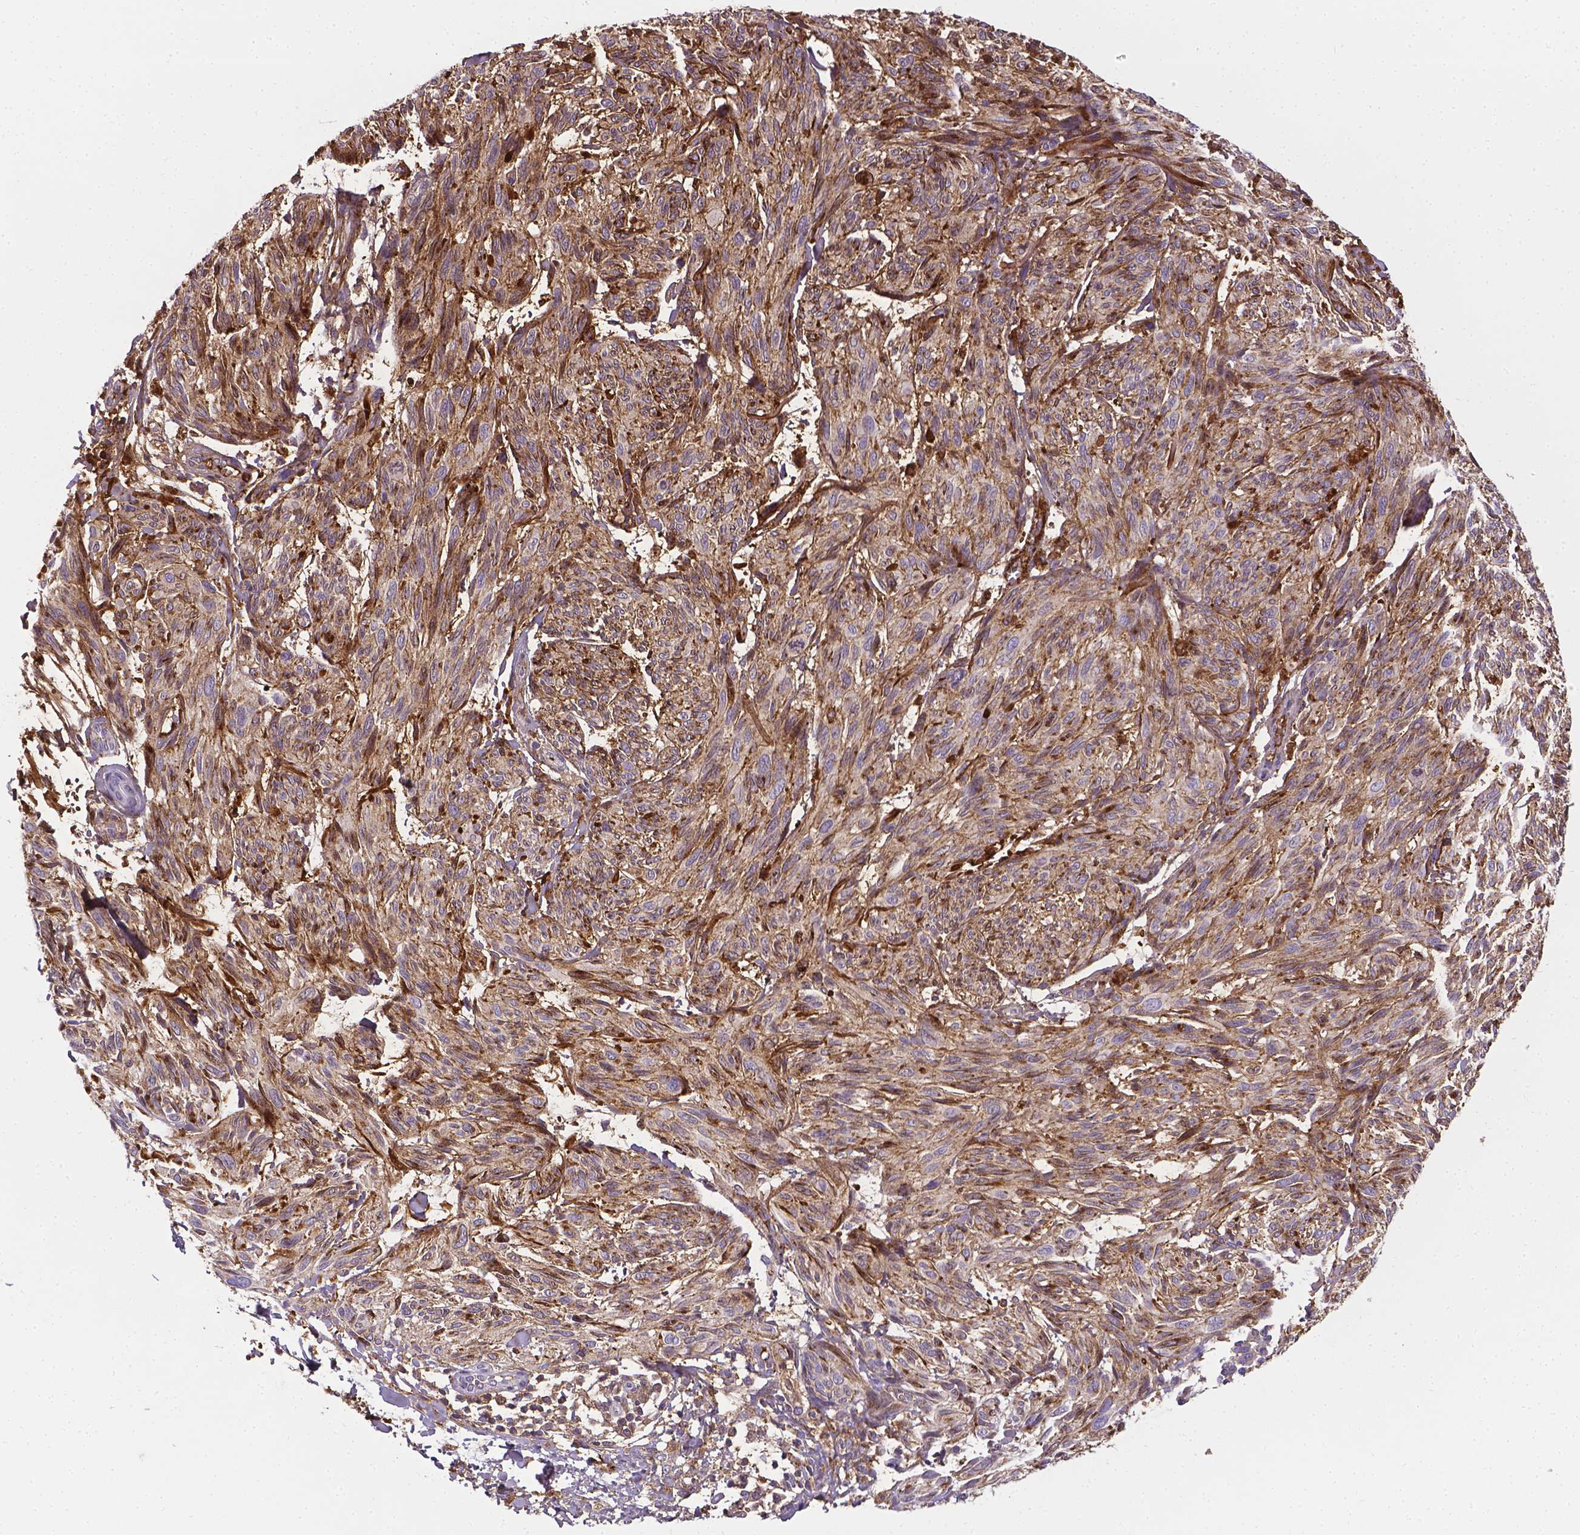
{"staining": {"intensity": "moderate", "quantity": ">75%", "location": "cytoplasmic/membranous"}, "tissue": "melanoma", "cell_type": "Tumor cells", "image_type": "cancer", "snomed": [{"axis": "morphology", "description": "Malignant melanoma, NOS"}, {"axis": "topography", "description": "Skin"}], "caption": "A medium amount of moderate cytoplasmic/membranous expression is seen in approximately >75% of tumor cells in malignant melanoma tissue.", "gene": "APOE", "patient": {"sex": "male", "age": 79}}